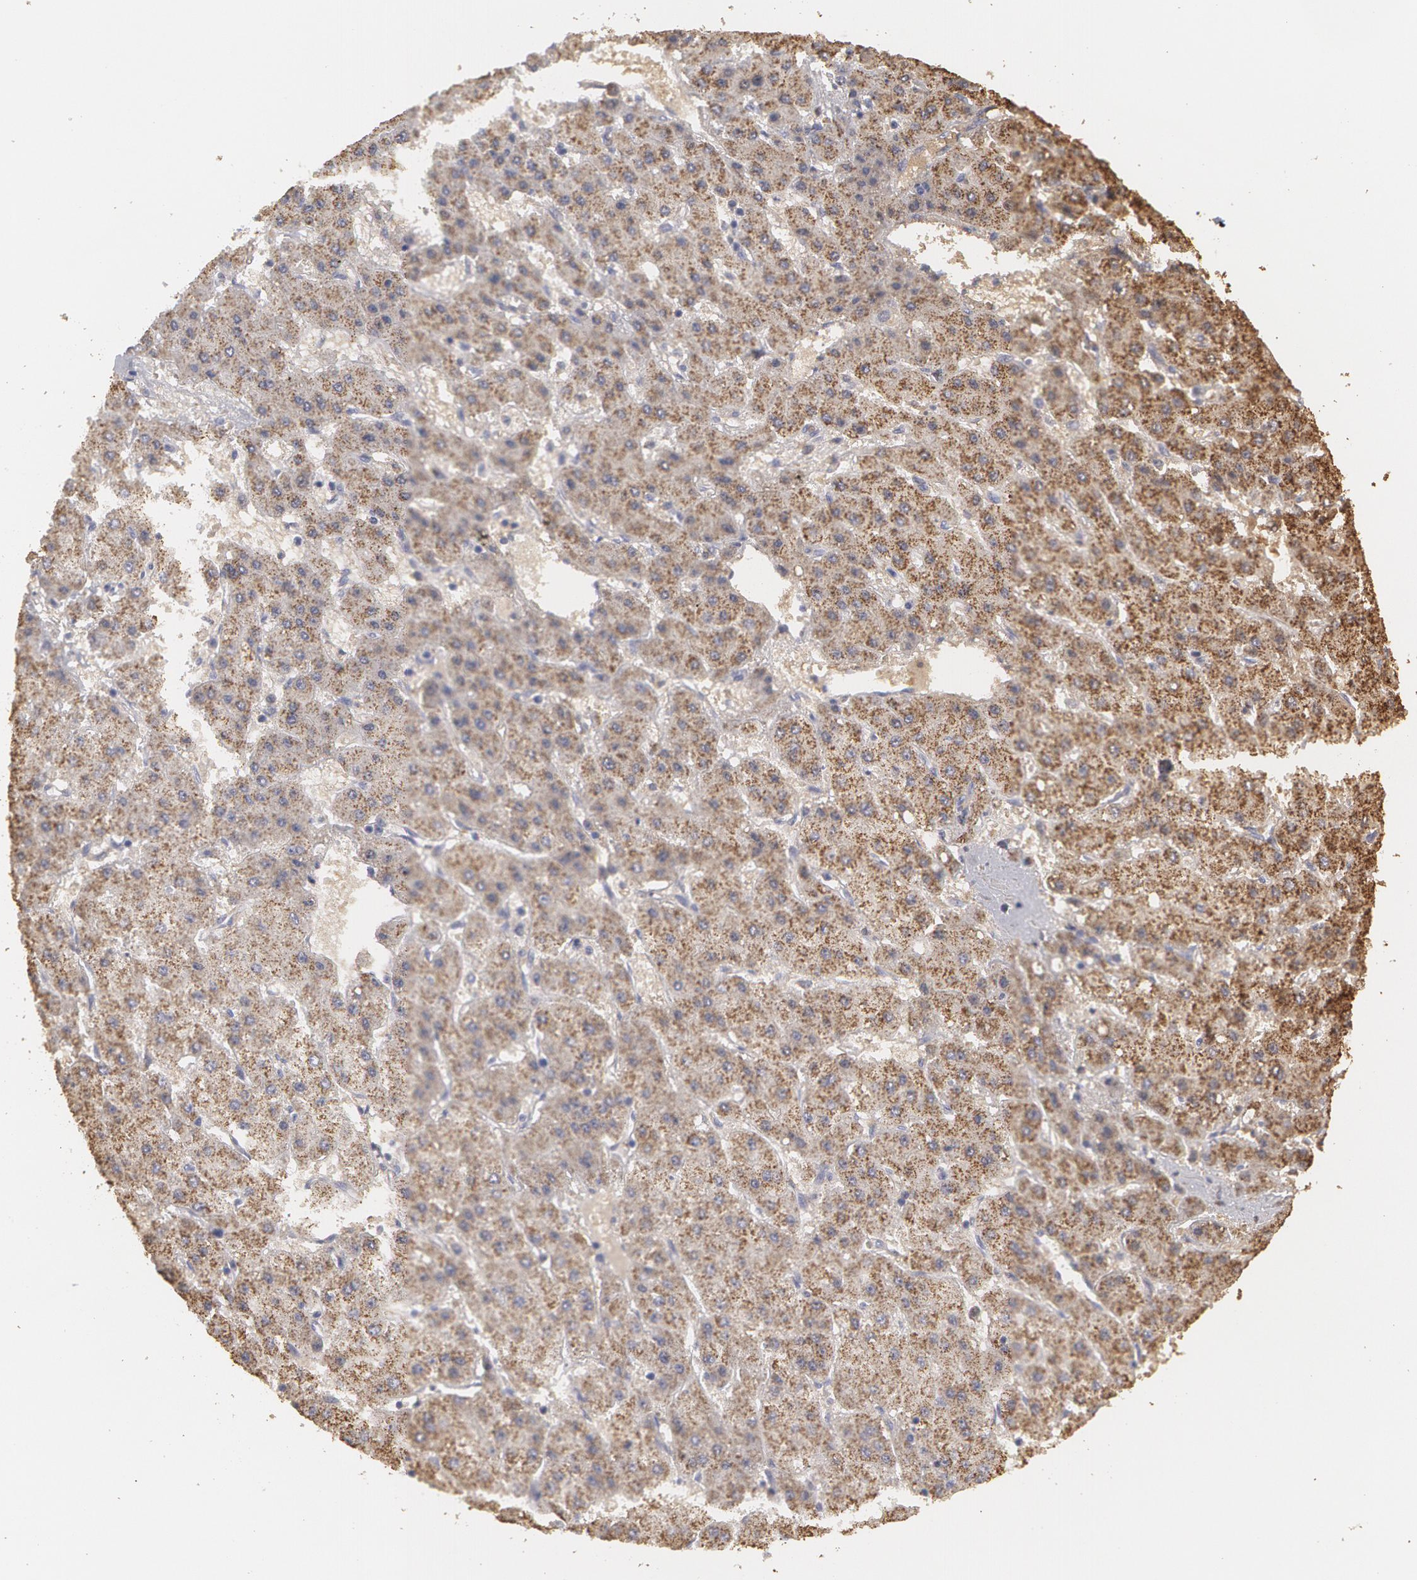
{"staining": {"intensity": "moderate", "quantity": ">75%", "location": "cytoplasmic/membranous"}, "tissue": "liver cancer", "cell_type": "Tumor cells", "image_type": "cancer", "snomed": [{"axis": "morphology", "description": "Carcinoma, Hepatocellular, NOS"}, {"axis": "topography", "description": "Liver"}], "caption": "Protein analysis of liver hepatocellular carcinoma tissue demonstrates moderate cytoplasmic/membranous expression in about >75% of tumor cells. (Brightfield microscopy of DAB IHC at high magnification).", "gene": "CAT", "patient": {"sex": "female", "age": 52}}